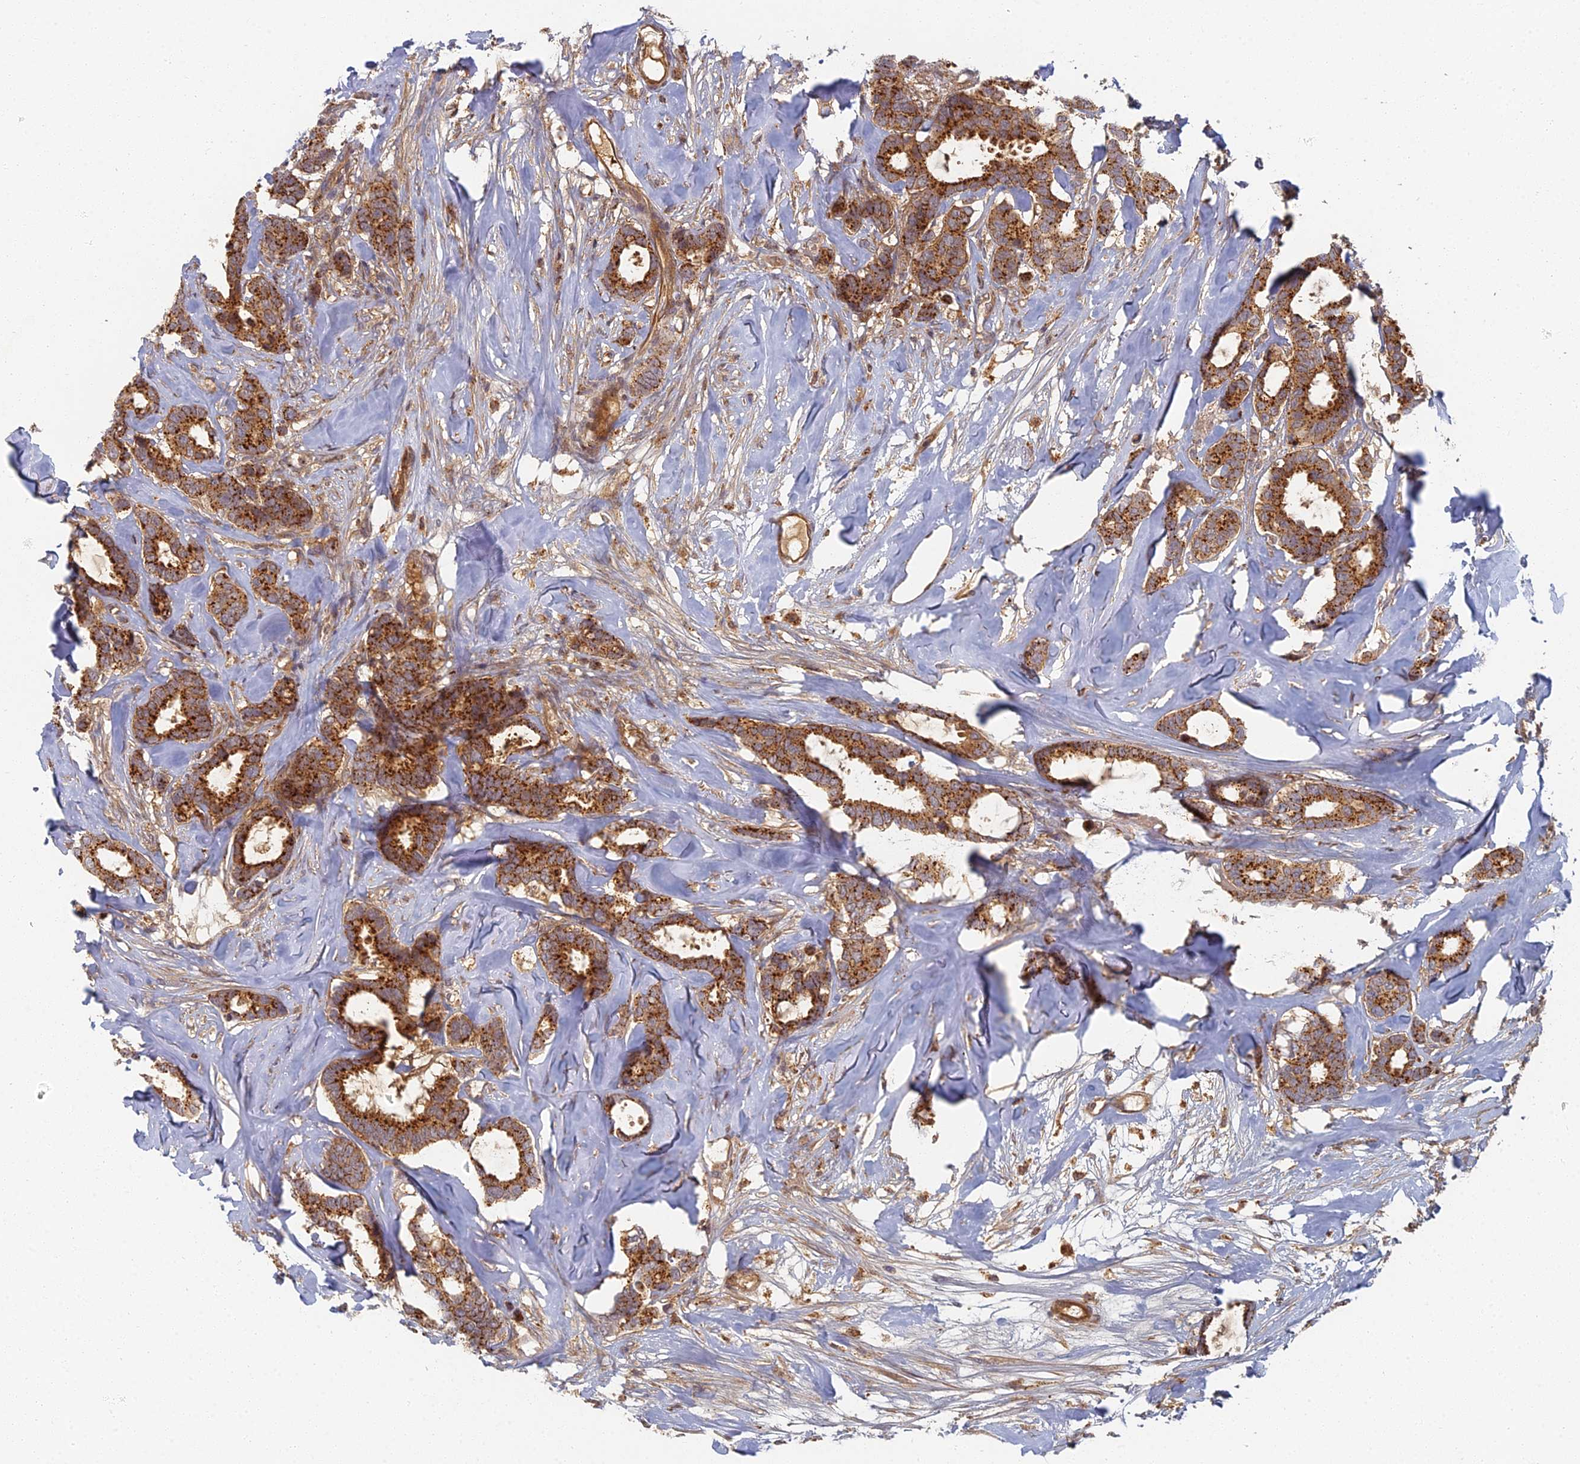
{"staining": {"intensity": "strong", "quantity": ">75%", "location": "cytoplasmic/membranous"}, "tissue": "breast cancer", "cell_type": "Tumor cells", "image_type": "cancer", "snomed": [{"axis": "morphology", "description": "Duct carcinoma"}, {"axis": "topography", "description": "Breast"}], "caption": "Immunohistochemistry (IHC) staining of breast cancer (invasive ductal carcinoma), which shows high levels of strong cytoplasmic/membranous positivity in about >75% of tumor cells indicating strong cytoplasmic/membranous protein expression. The staining was performed using DAB (brown) for protein detection and nuclei were counterstained in hematoxylin (blue).", "gene": "INO80D", "patient": {"sex": "female", "age": 87}}